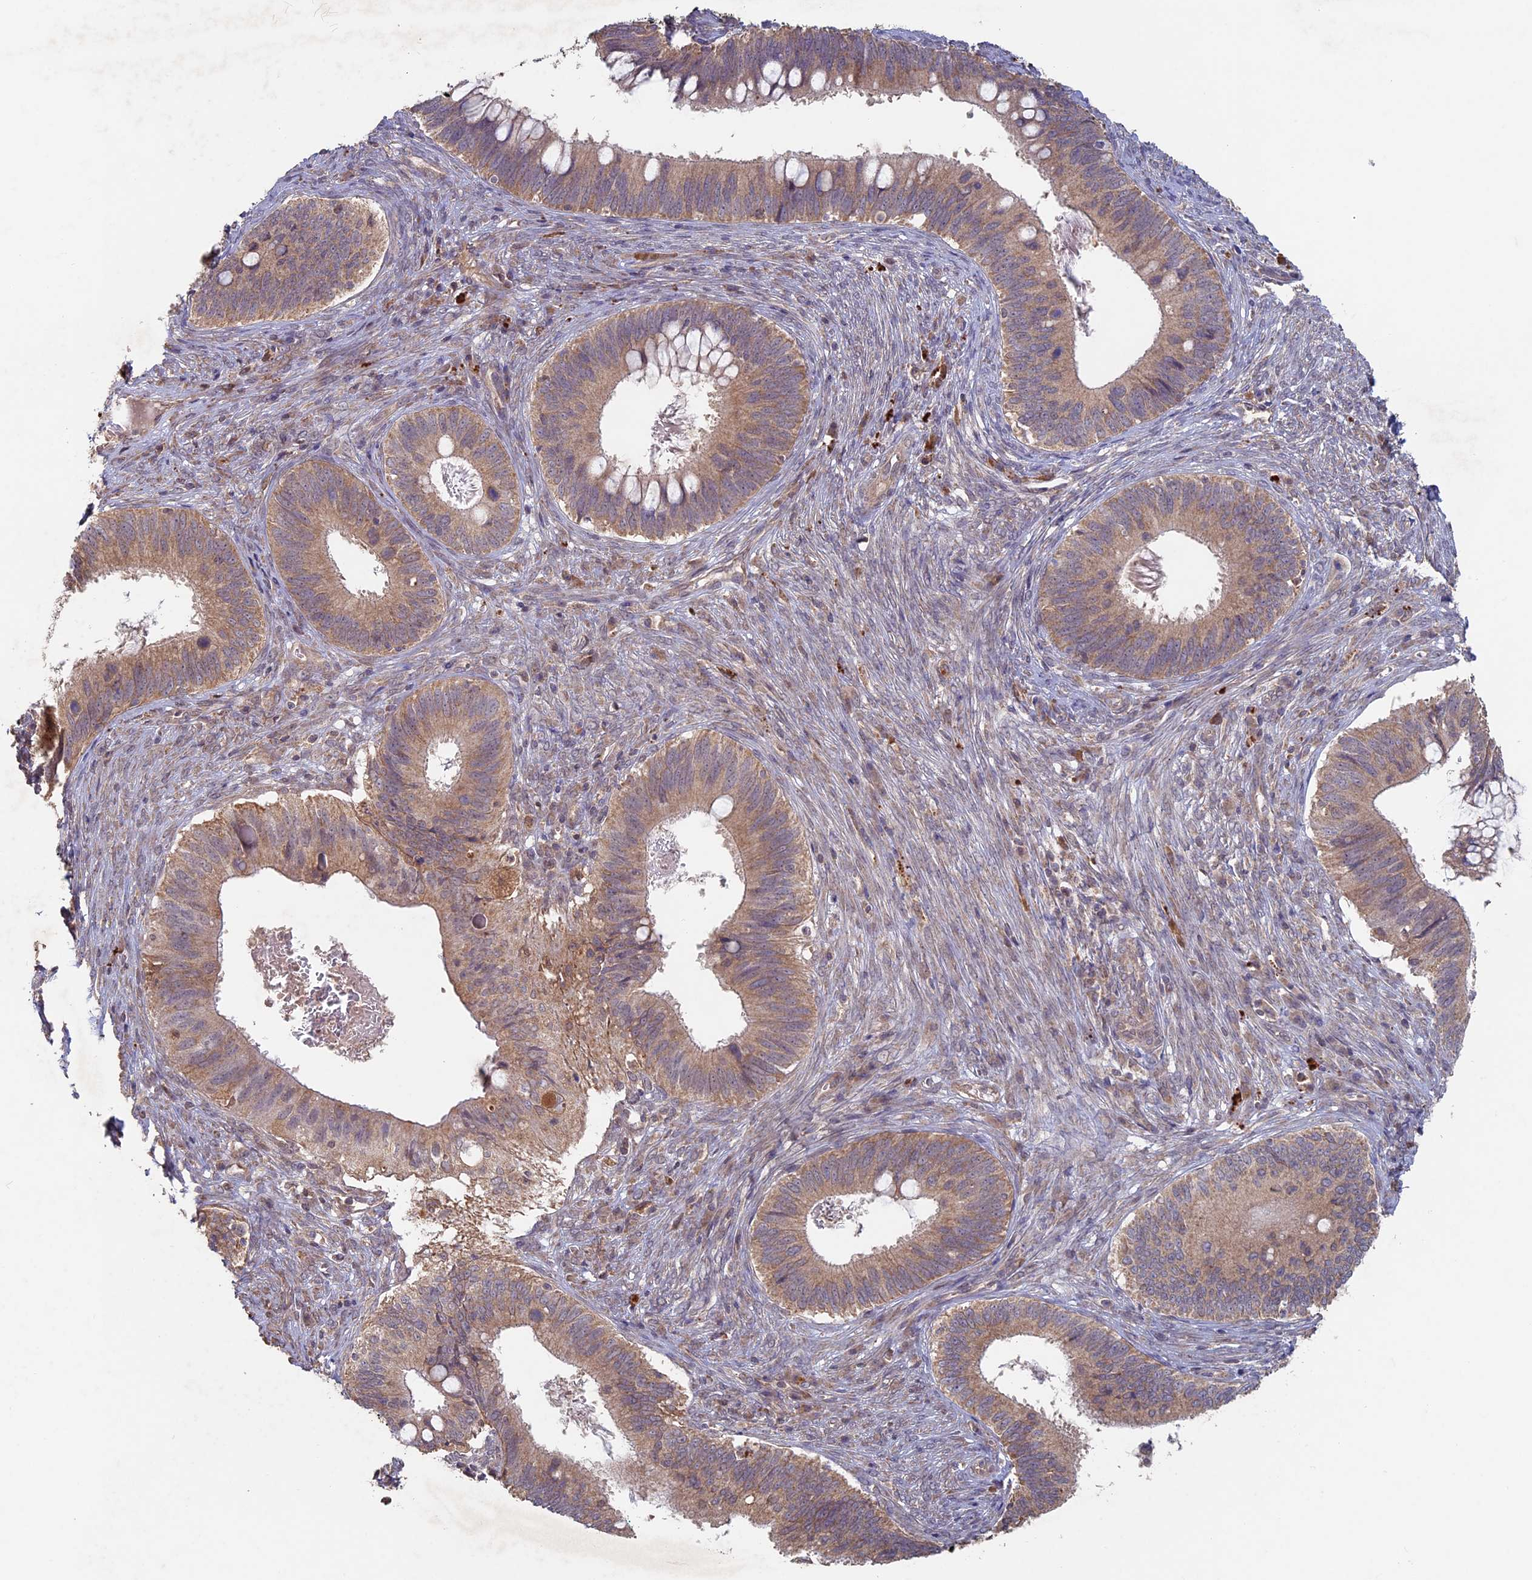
{"staining": {"intensity": "moderate", "quantity": ">75%", "location": "cytoplasmic/membranous"}, "tissue": "cervical cancer", "cell_type": "Tumor cells", "image_type": "cancer", "snomed": [{"axis": "morphology", "description": "Adenocarcinoma, NOS"}, {"axis": "topography", "description": "Cervix"}], "caption": "About >75% of tumor cells in human cervical cancer show moderate cytoplasmic/membranous protein positivity as visualized by brown immunohistochemical staining.", "gene": "RCCD1", "patient": {"sex": "female", "age": 42}}